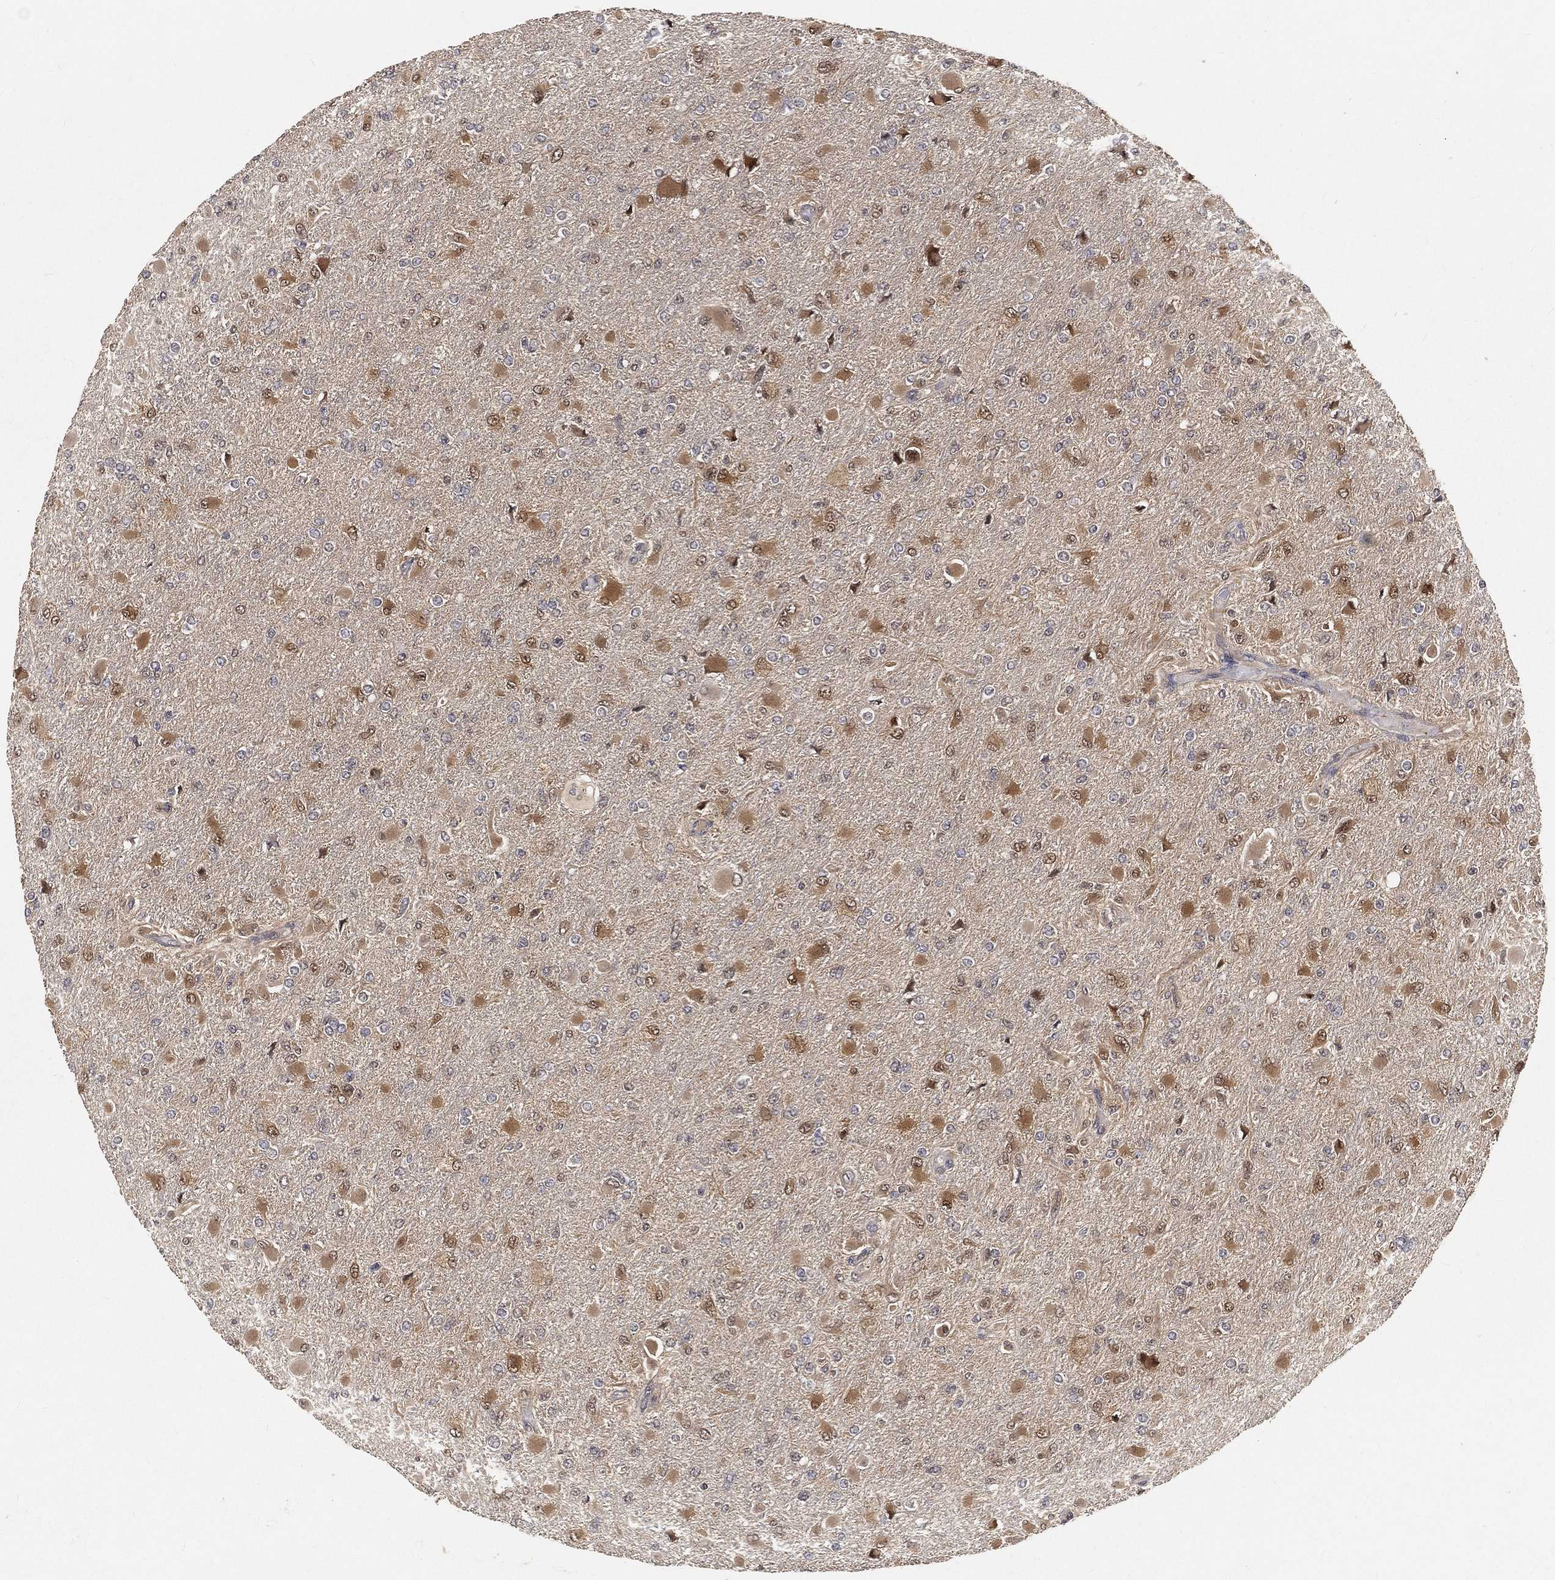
{"staining": {"intensity": "moderate", "quantity": ">75%", "location": "cytoplasmic/membranous"}, "tissue": "glioma", "cell_type": "Tumor cells", "image_type": "cancer", "snomed": [{"axis": "morphology", "description": "Glioma, malignant, High grade"}, {"axis": "topography", "description": "Cerebral cortex"}], "caption": "Immunohistochemical staining of glioma shows medium levels of moderate cytoplasmic/membranous staining in about >75% of tumor cells.", "gene": "MAPK1", "patient": {"sex": "female", "age": 36}}